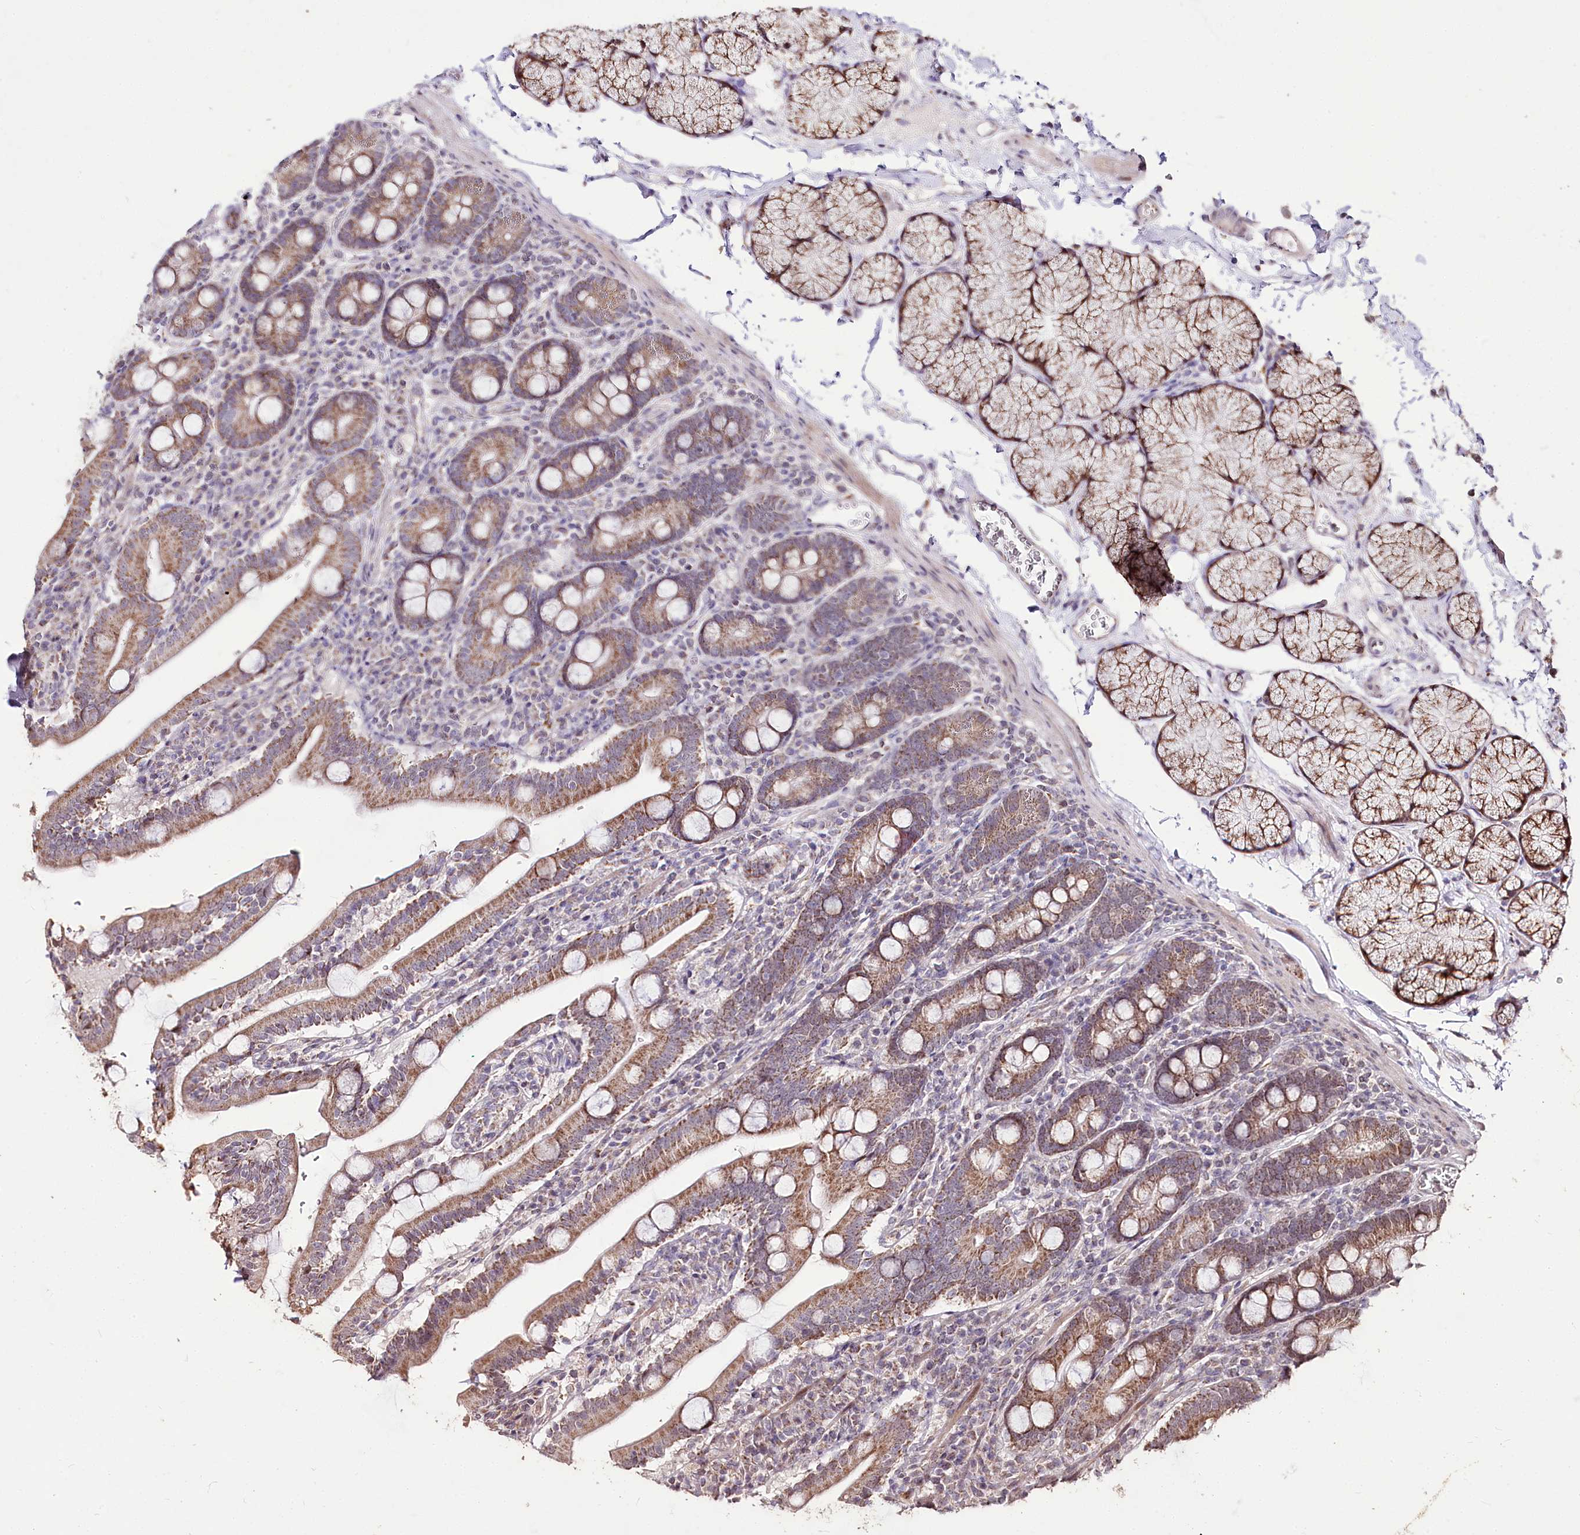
{"staining": {"intensity": "moderate", "quantity": "25%-75%", "location": "cytoplasmic/membranous"}, "tissue": "duodenum", "cell_type": "Glandular cells", "image_type": "normal", "snomed": [{"axis": "morphology", "description": "Normal tissue, NOS"}, {"axis": "topography", "description": "Duodenum"}], "caption": "Glandular cells exhibit medium levels of moderate cytoplasmic/membranous positivity in approximately 25%-75% of cells in unremarkable human duodenum. Ihc stains the protein in brown and the nuclei are stained blue.", "gene": "CARD19", "patient": {"sex": "male", "age": 35}}